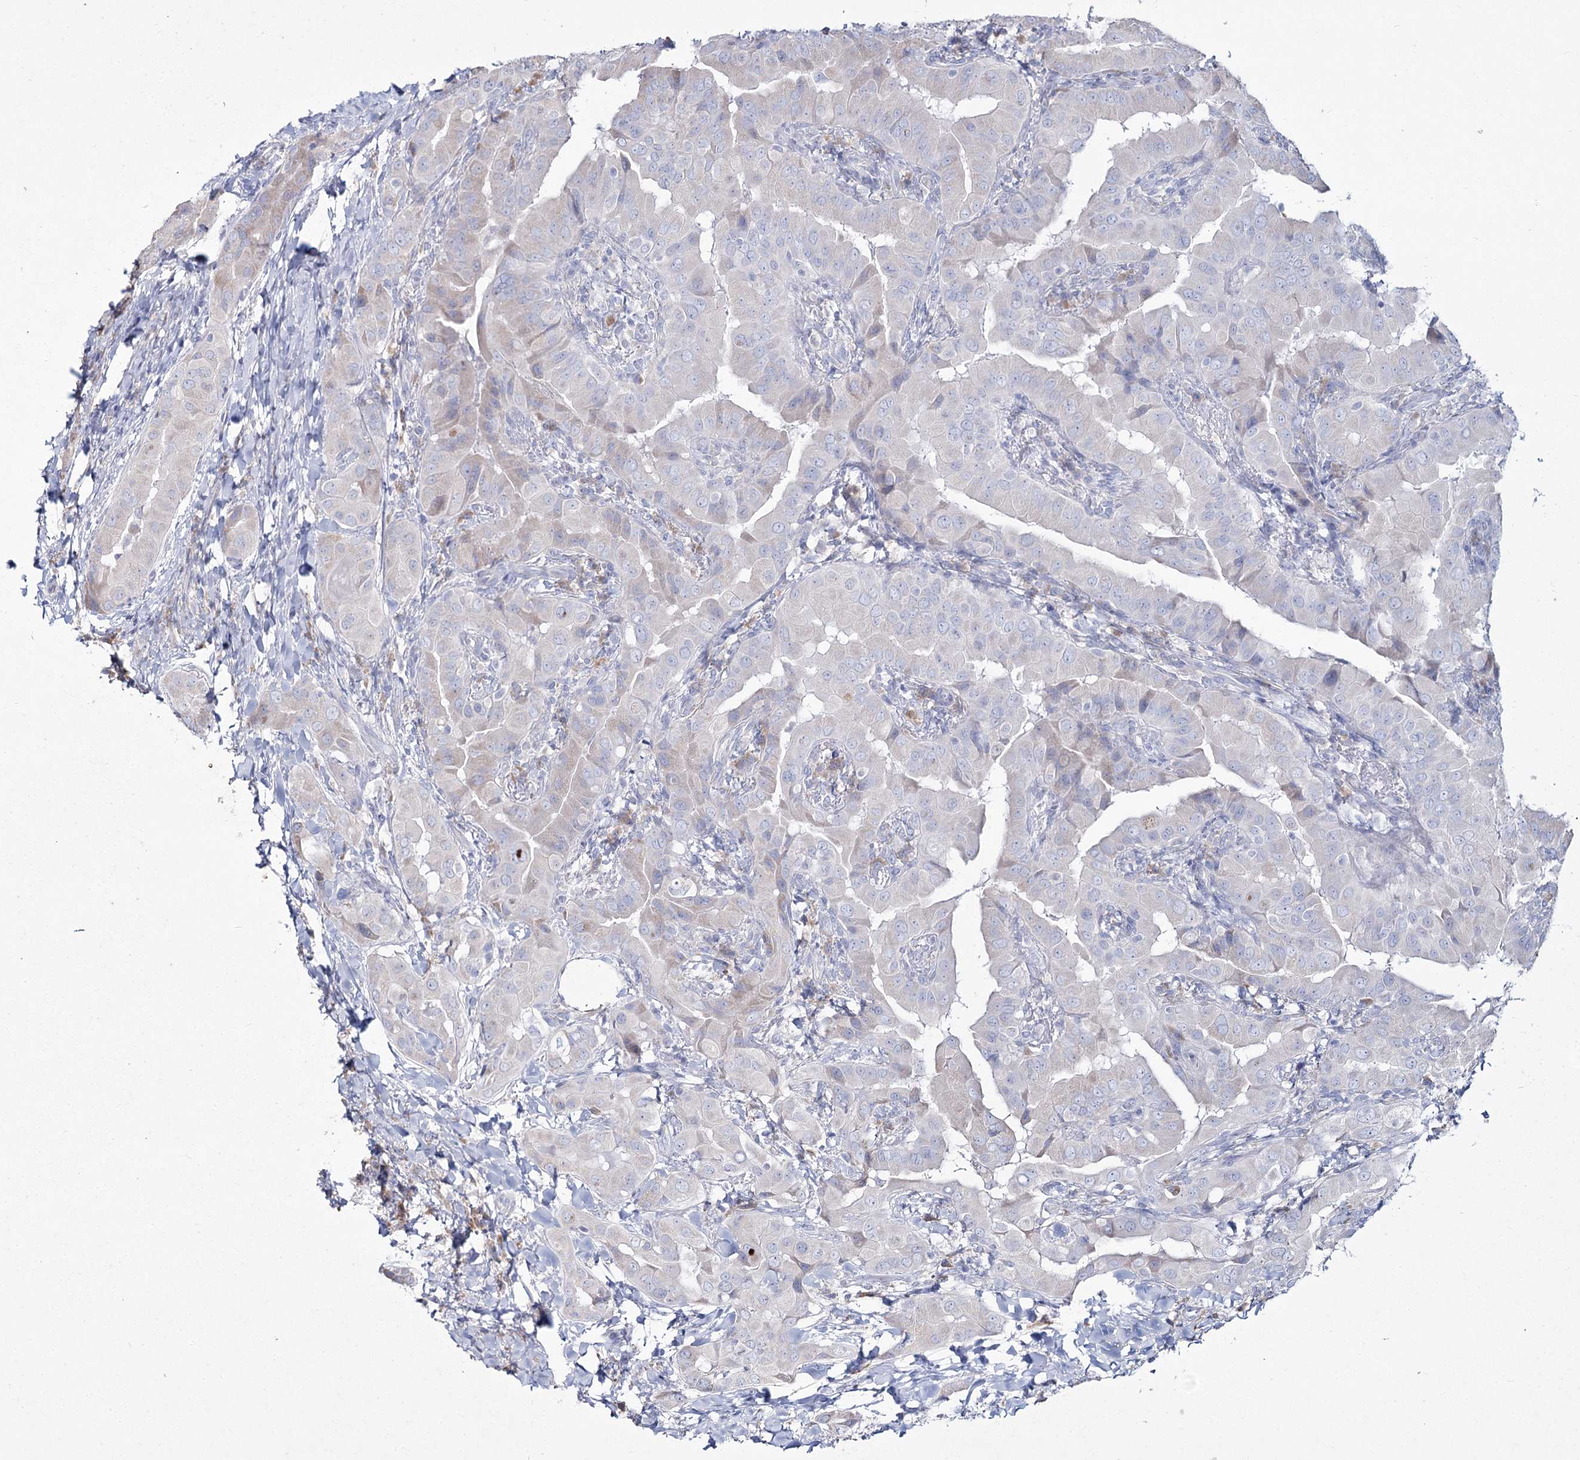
{"staining": {"intensity": "negative", "quantity": "none", "location": "none"}, "tissue": "thyroid cancer", "cell_type": "Tumor cells", "image_type": "cancer", "snomed": [{"axis": "morphology", "description": "Papillary adenocarcinoma, NOS"}, {"axis": "topography", "description": "Thyroid gland"}], "caption": "An immunohistochemistry (IHC) image of thyroid cancer is shown. There is no staining in tumor cells of thyroid cancer. (IHC, brightfield microscopy, high magnification).", "gene": "NIPAL4", "patient": {"sex": "male", "age": 33}}